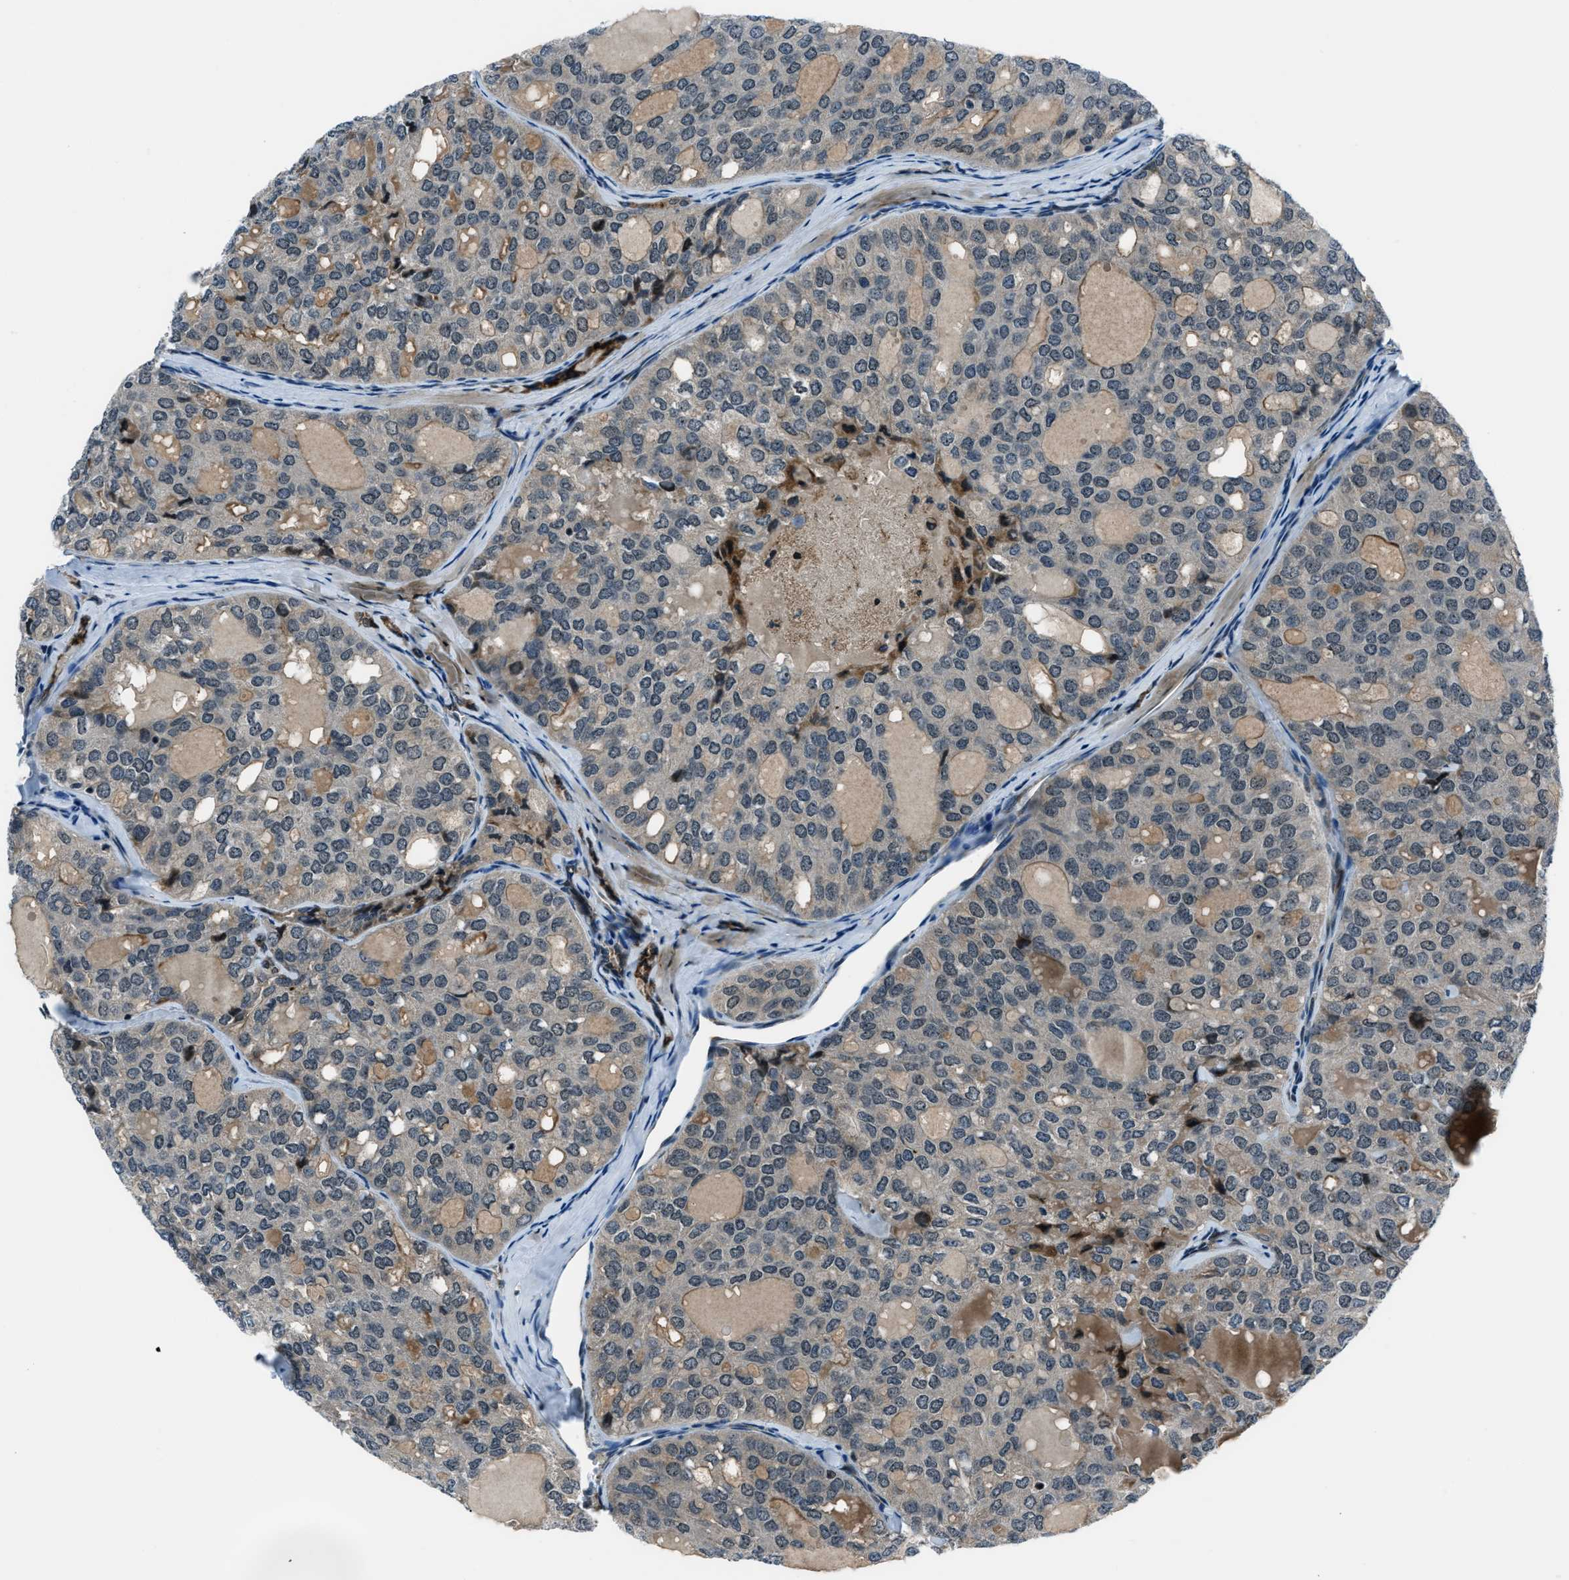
{"staining": {"intensity": "negative", "quantity": "none", "location": "none"}, "tissue": "thyroid cancer", "cell_type": "Tumor cells", "image_type": "cancer", "snomed": [{"axis": "morphology", "description": "Follicular adenoma carcinoma, NOS"}, {"axis": "topography", "description": "Thyroid gland"}], "caption": "The histopathology image demonstrates no significant staining in tumor cells of thyroid cancer.", "gene": "ACTL9", "patient": {"sex": "male", "age": 75}}